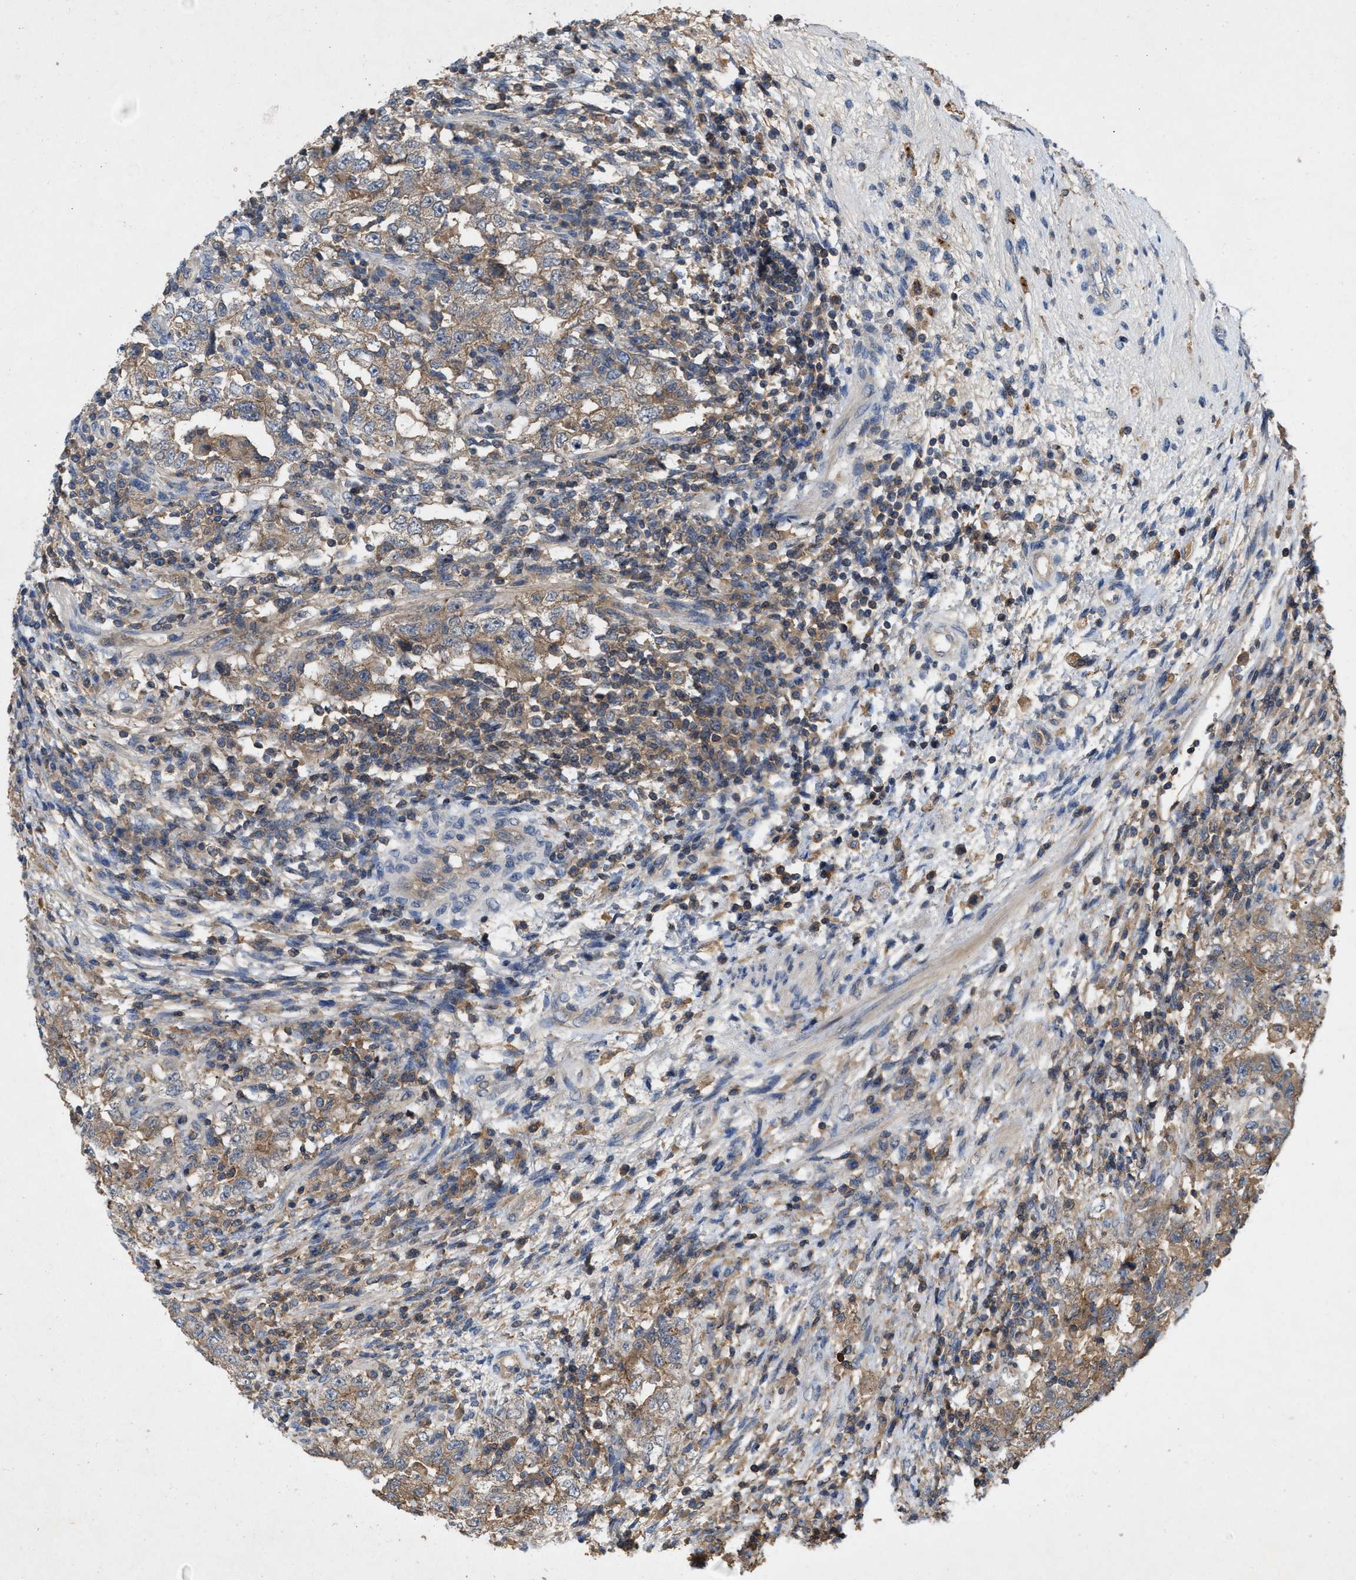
{"staining": {"intensity": "moderate", "quantity": ">75%", "location": "cytoplasmic/membranous"}, "tissue": "testis cancer", "cell_type": "Tumor cells", "image_type": "cancer", "snomed": [{"axis": "morphology", "description": "Carcinoma, Embryonal, NOS"}, {"axis": "topography", "description": "Testis"}], "caption": "Brown immunohistochemical staining in embryonal carcinoma (testis) shows moderate cytoplasmic/membranous positivity in about >75% of tumor cells.", "gene": "LPAR2", "patient": {"sex": "male", "age": 26}}